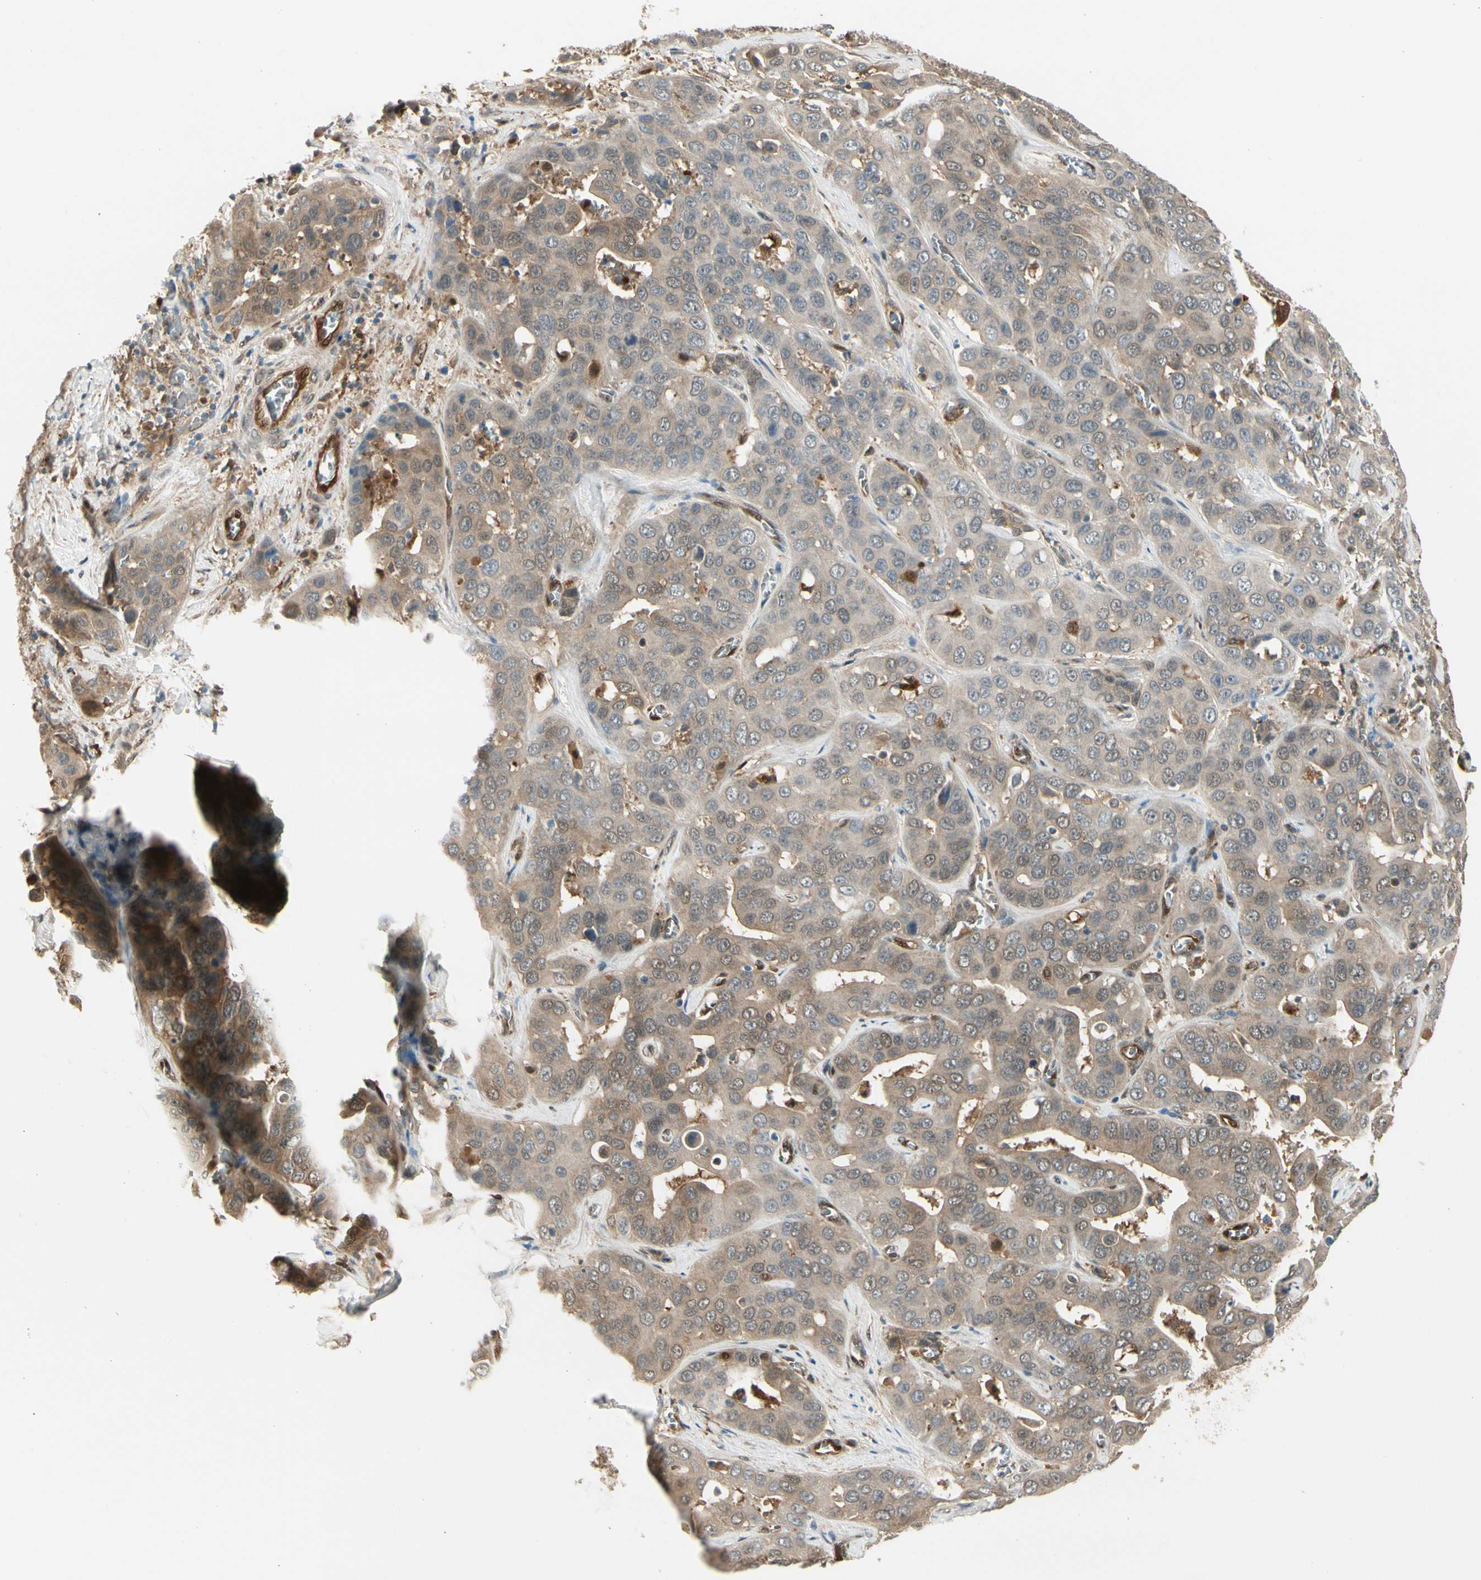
{"staining": {"intensity": "weak", "quantity": ">75%", "location": "cytoplasmic/membranous"}, "tissue": "liver cancer", "cell_type": "Tumor cells", "image_type": "cancer", "snomed": [{"axis": "morphology", "description": "Cholangiocarcinoma"}, {"axis": "topography", "description": "Liver"}], "caption": "About >75% of tumor cells in liver cancer reveal weak cytoplasmic/membranous protein staining as visualized by brown immunohistochemical staining.", "gene": "SERPINB6", "patient": {"sex": "female", "age": 52}}